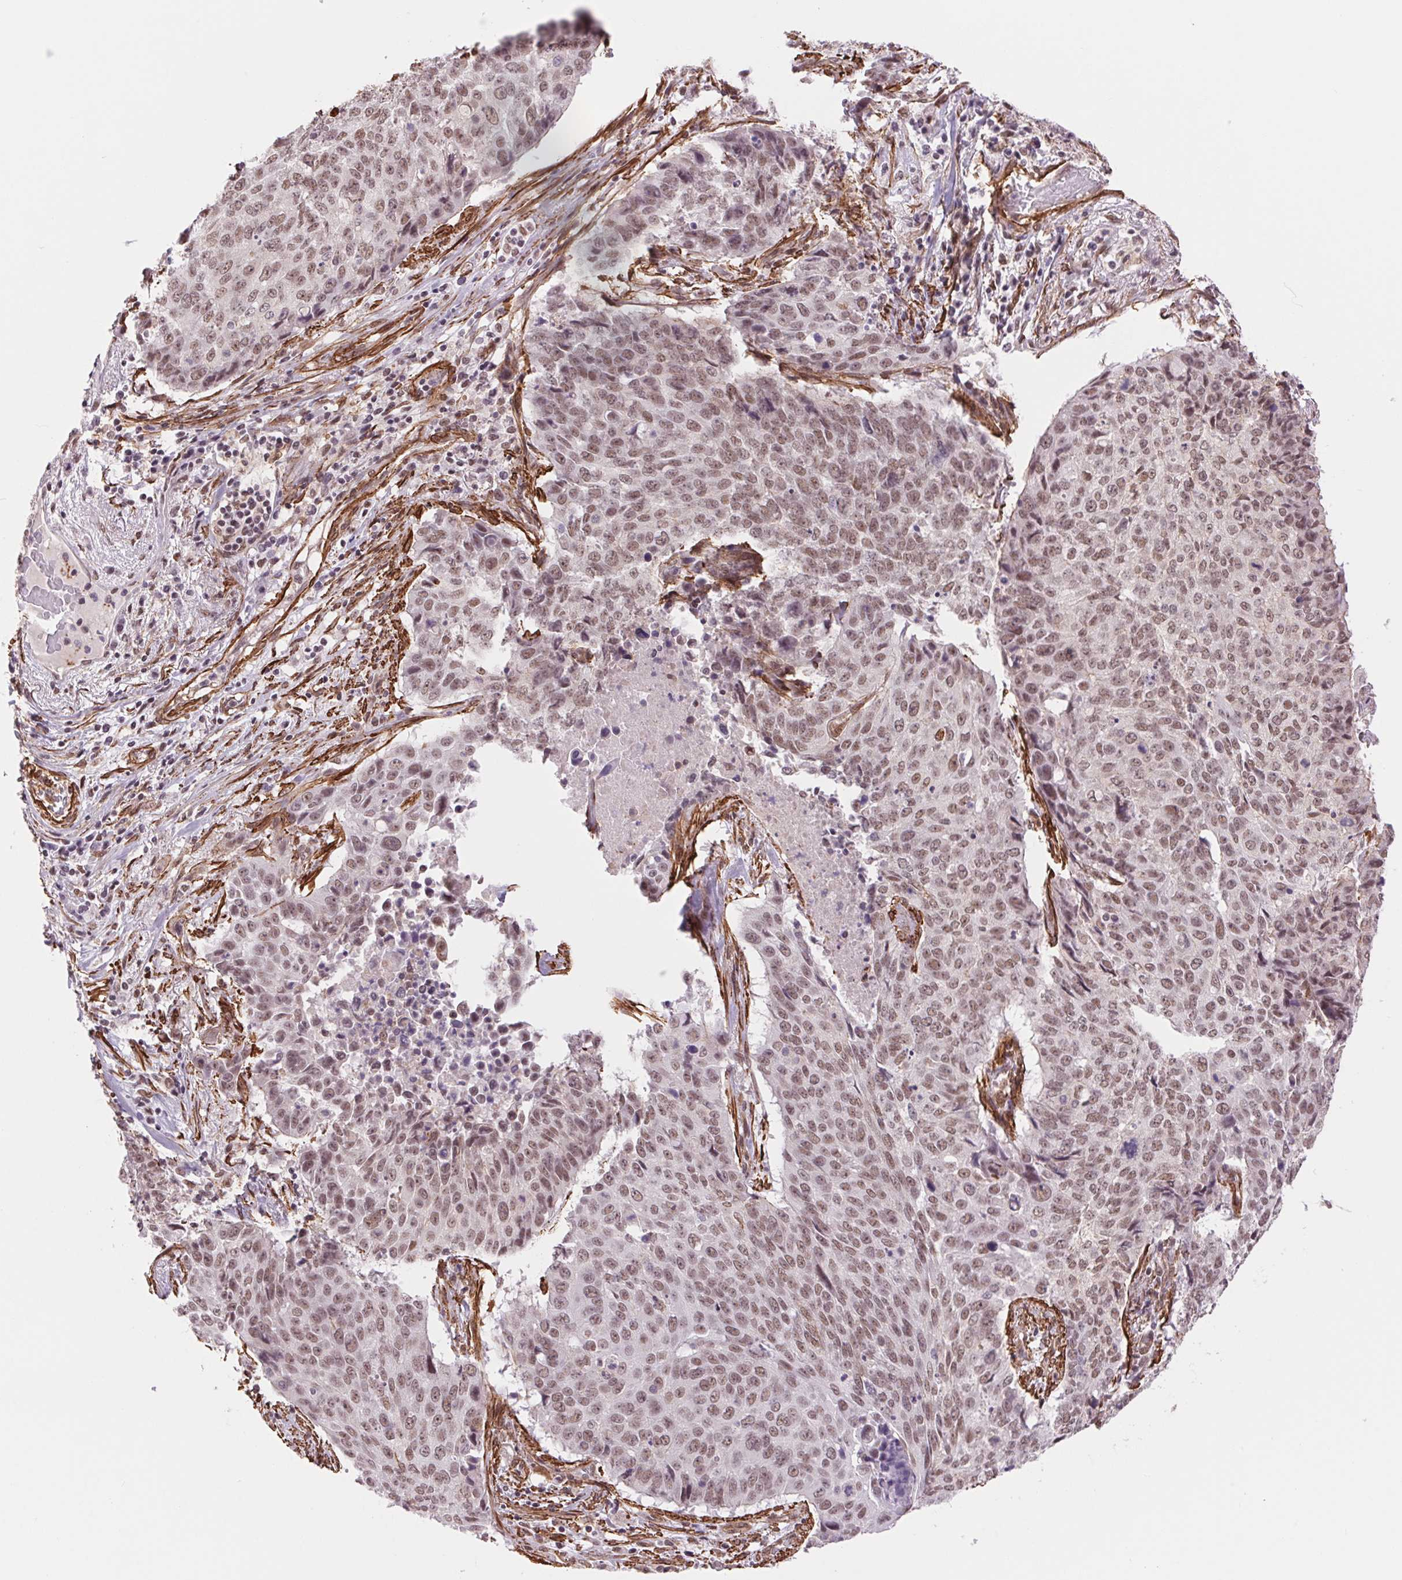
{"staining": {"intensity": "moderate", "quantity": ">75%", "location": "nuclear"}, "tissue": "lung cancer", "cell_type": "Tumor cells", "image_type": "cancer", "snomed": [{"axis": "morphology", "description": "Normal tissue, NOS"}, {"axis": "morphology", "description": "Squamous cell carcinoma, NOS"}, {"axis": "topography", "description": "Bronchus"}, {"axis": "topography", "description": "Lung"}], "caption": "The immunohistochemical stain shows moderate nuclear staining in tumor cells of lung cancer (squamous cell carcinoma) tissue.", "gene": "BCAT1", "patient": {"sex": "male", "age": 64}}